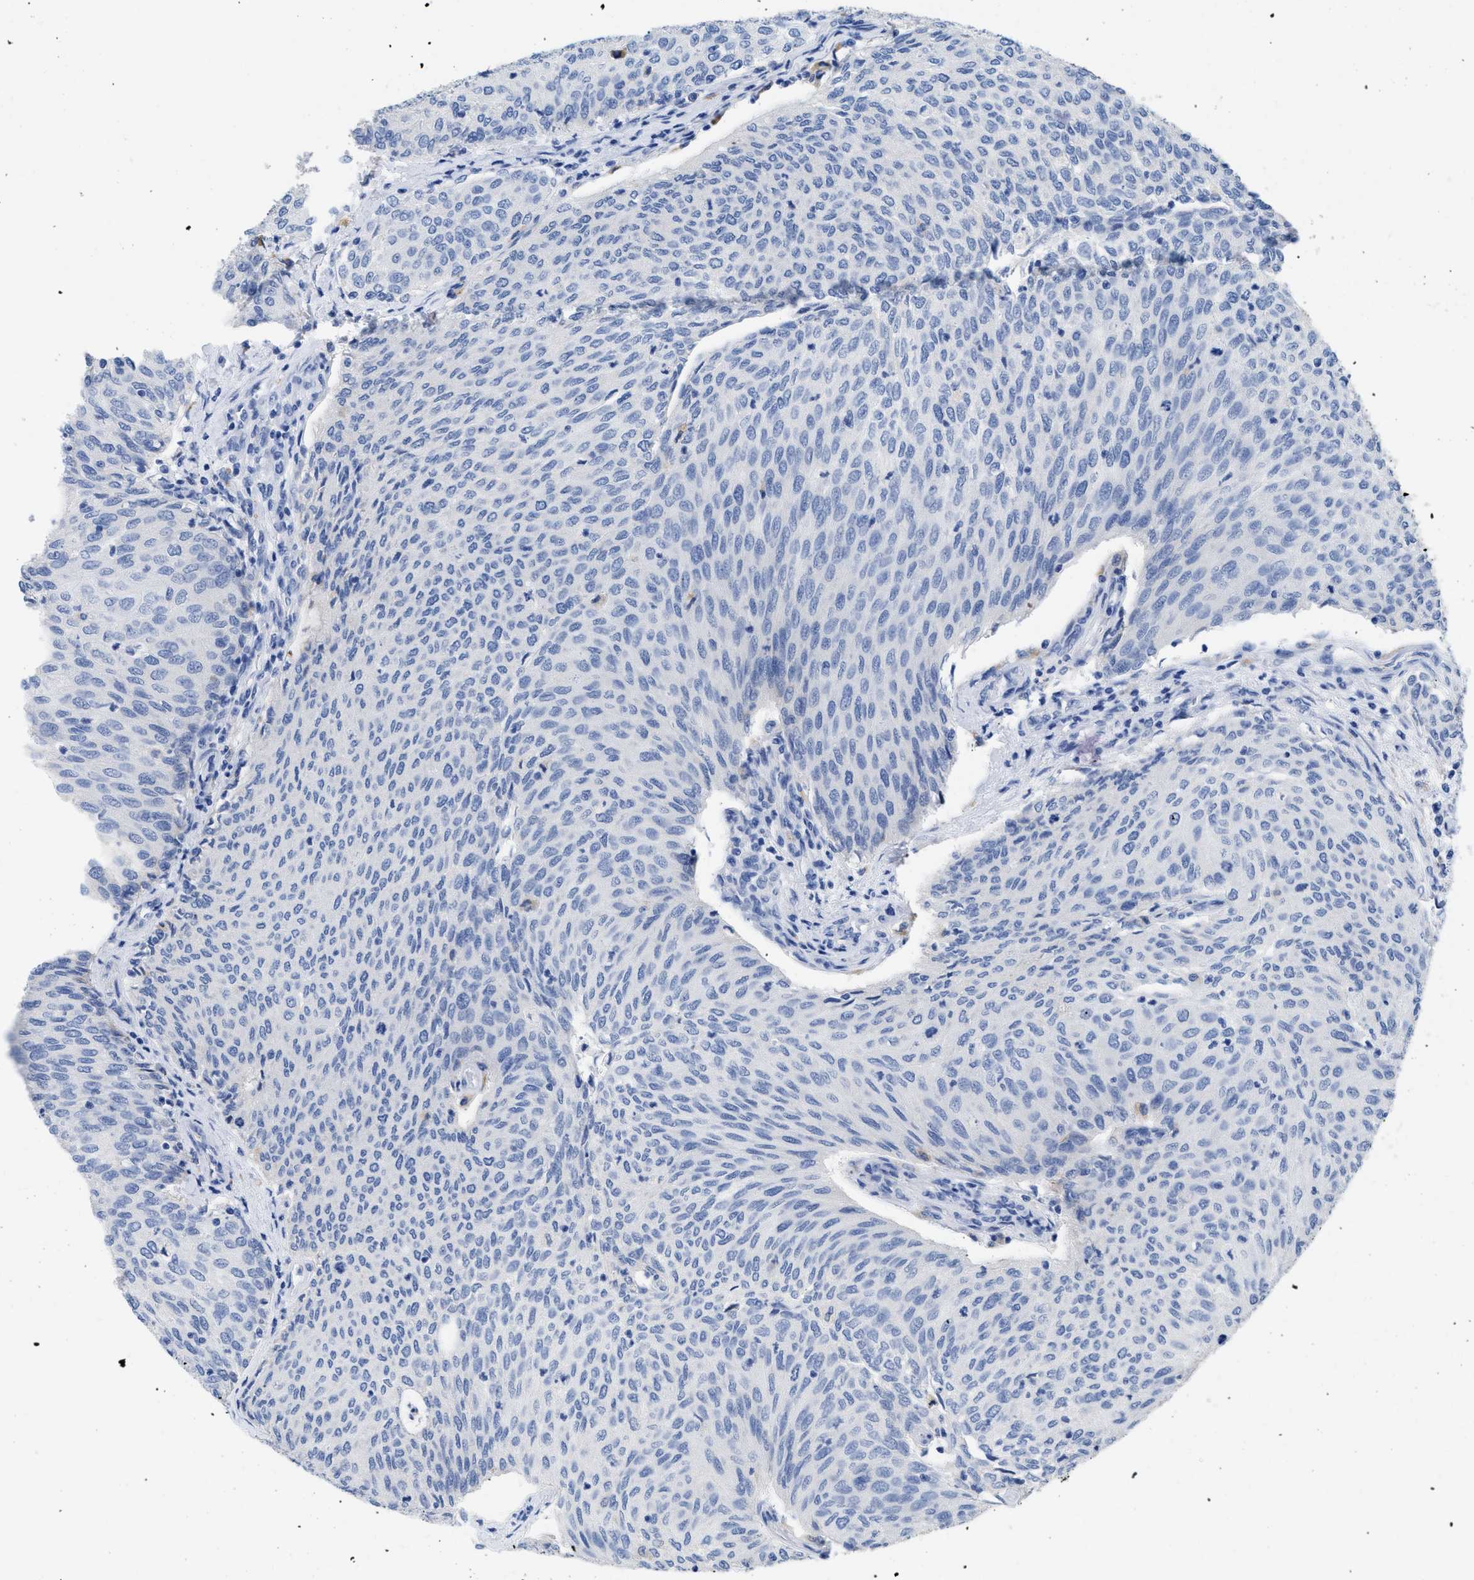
{"staining": {"intensity": "negative", "quantity": "none", "location": "none"}, "tissue": "urothelial cancer", "cell_type": "Tumor cells", "image_type": "cancer", "snomed": [{"axis": "morphology", "description": "Urothelial carcinoma, Low grade"}, {"axis": "topography", "description": "Urinary bladder"}], "caption": "High power microscopy micrograph of an immunohistochemistry histopathology image of low-grade urothelial carcinoma, revealing no significant staining in tumor cells. The staining was performed using DAB (3,3'-diaminobenzidine) to visualize the protein expression in brown, while the nuclei were stained in blue with hematoxylin (Magnification: 20x).", "gene": "APOBEC2", "patient": {"sex": "female", "age": 79}}